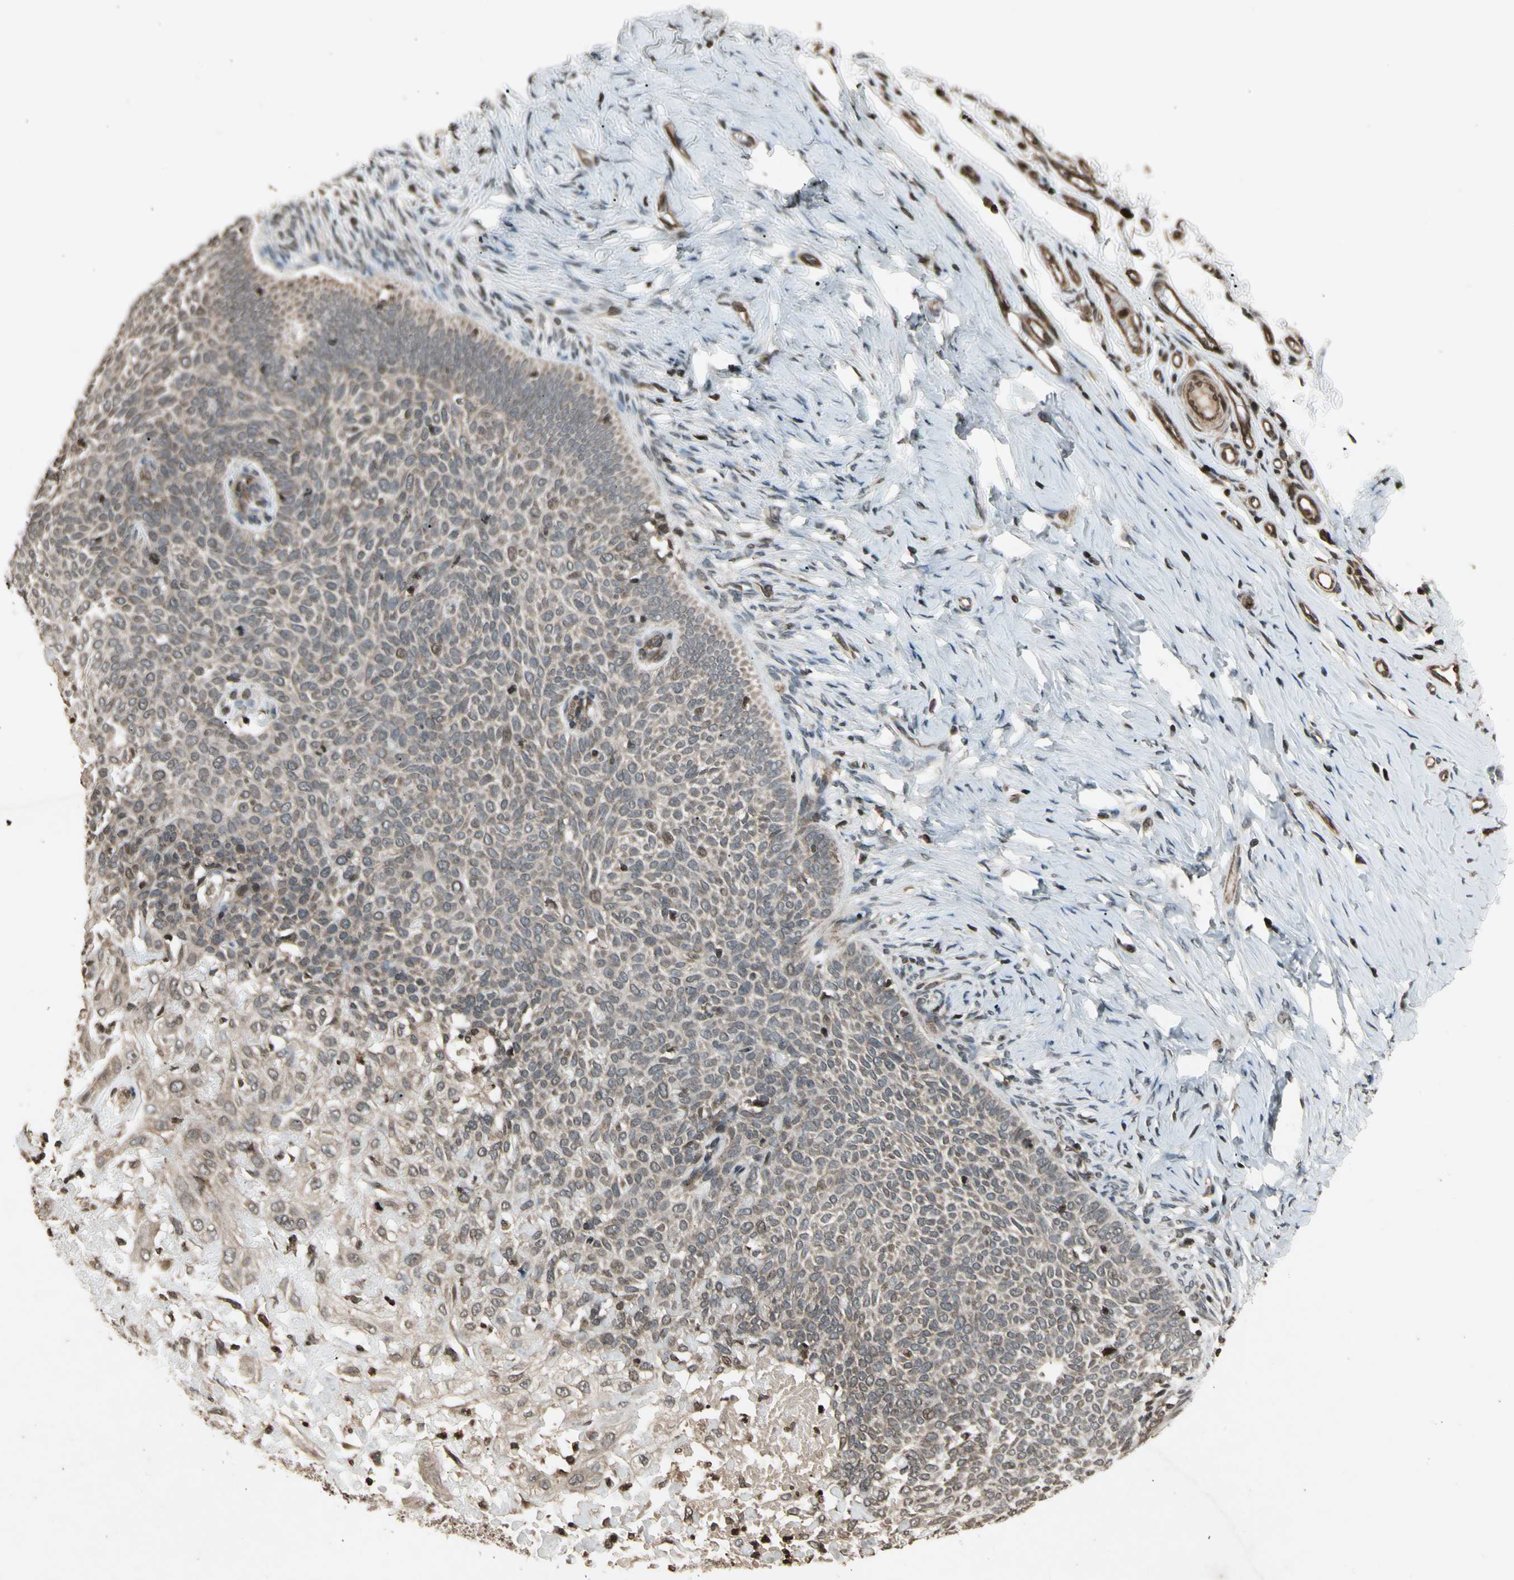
{"staining": {"intensity": "weak", "quantity": ">75%", "location": "cytoplasmic/membranous"}, "tissue": "skin cancer", "cell_type": "Tumor cells", "image_type": "cancer", "snomed": [{"axis": "morphology", "description": "Normal tissue, NOS"}, {"axis": "morphology", "description": "Basal cell carcinoma"}, {"axis": "topography", "description": "Skin"}], "caption": "Immunohistochemical staining of basal cell carcinoma (skin) displays weak cytoplasmic/membranous protein expression in approximately >75% of tumor cells.", "gene": "GLRX", "patient": {"sex": "male", "age": 87}}